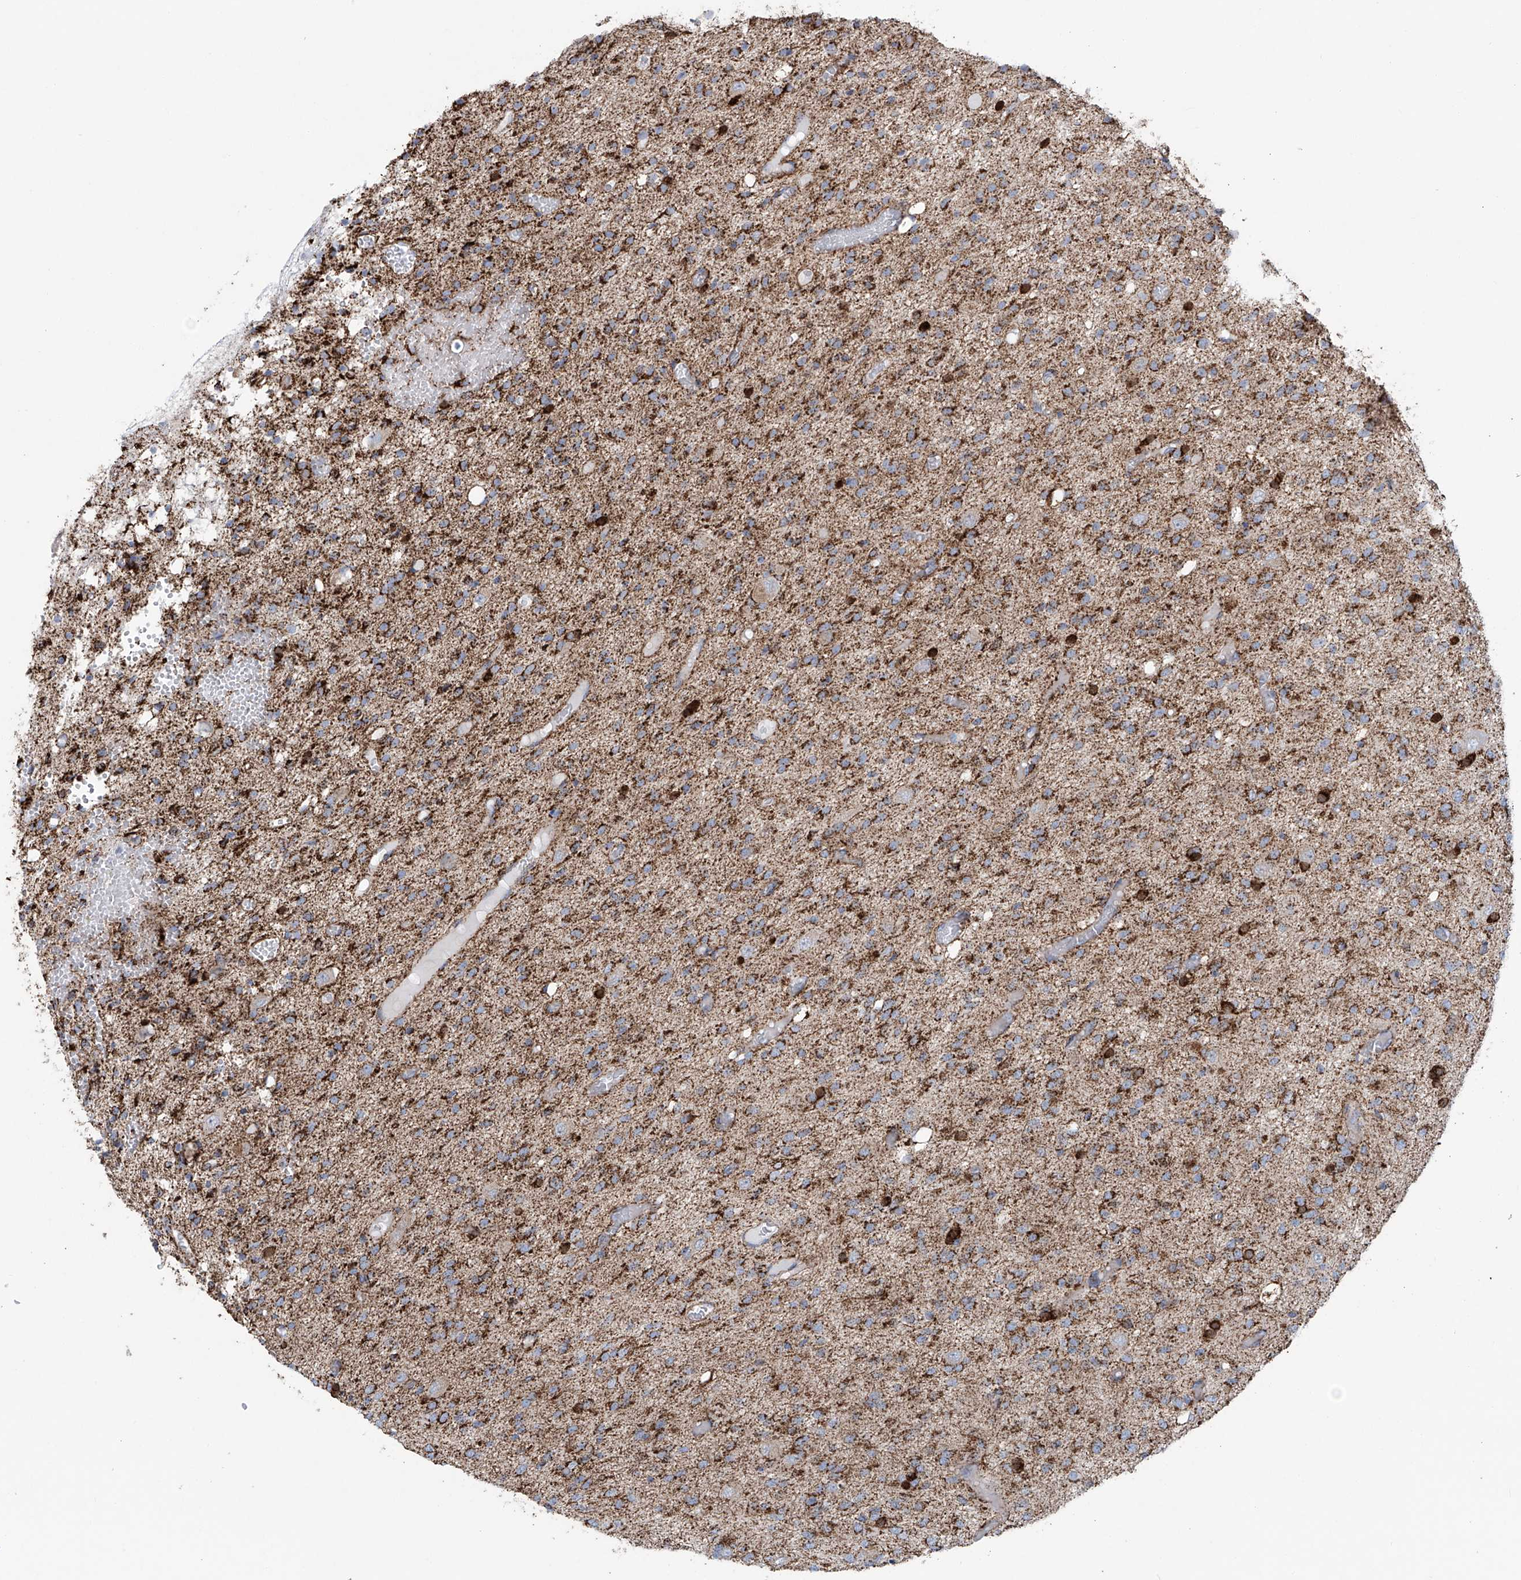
{"staining": {"intensity": "moderate", "quantity": ">75%", "location": "cytoplasmic/membranous"}, "tissue": "glioma", "cell_type": "Tumor cells", "image_type": "cancer", "snomed": [{"axis": "morphology", "description": "Glioma, malignant, High grade"}, {"axis": "topography", "description": "Brain"}], "caption": "A brown stain highlights moderate cytoplasmic/membranous staining of a protein in malignant high-grade glioma tumor cells.", "gene": "ALDH6A1", "patient": {"sex": "female", "age": 59}}